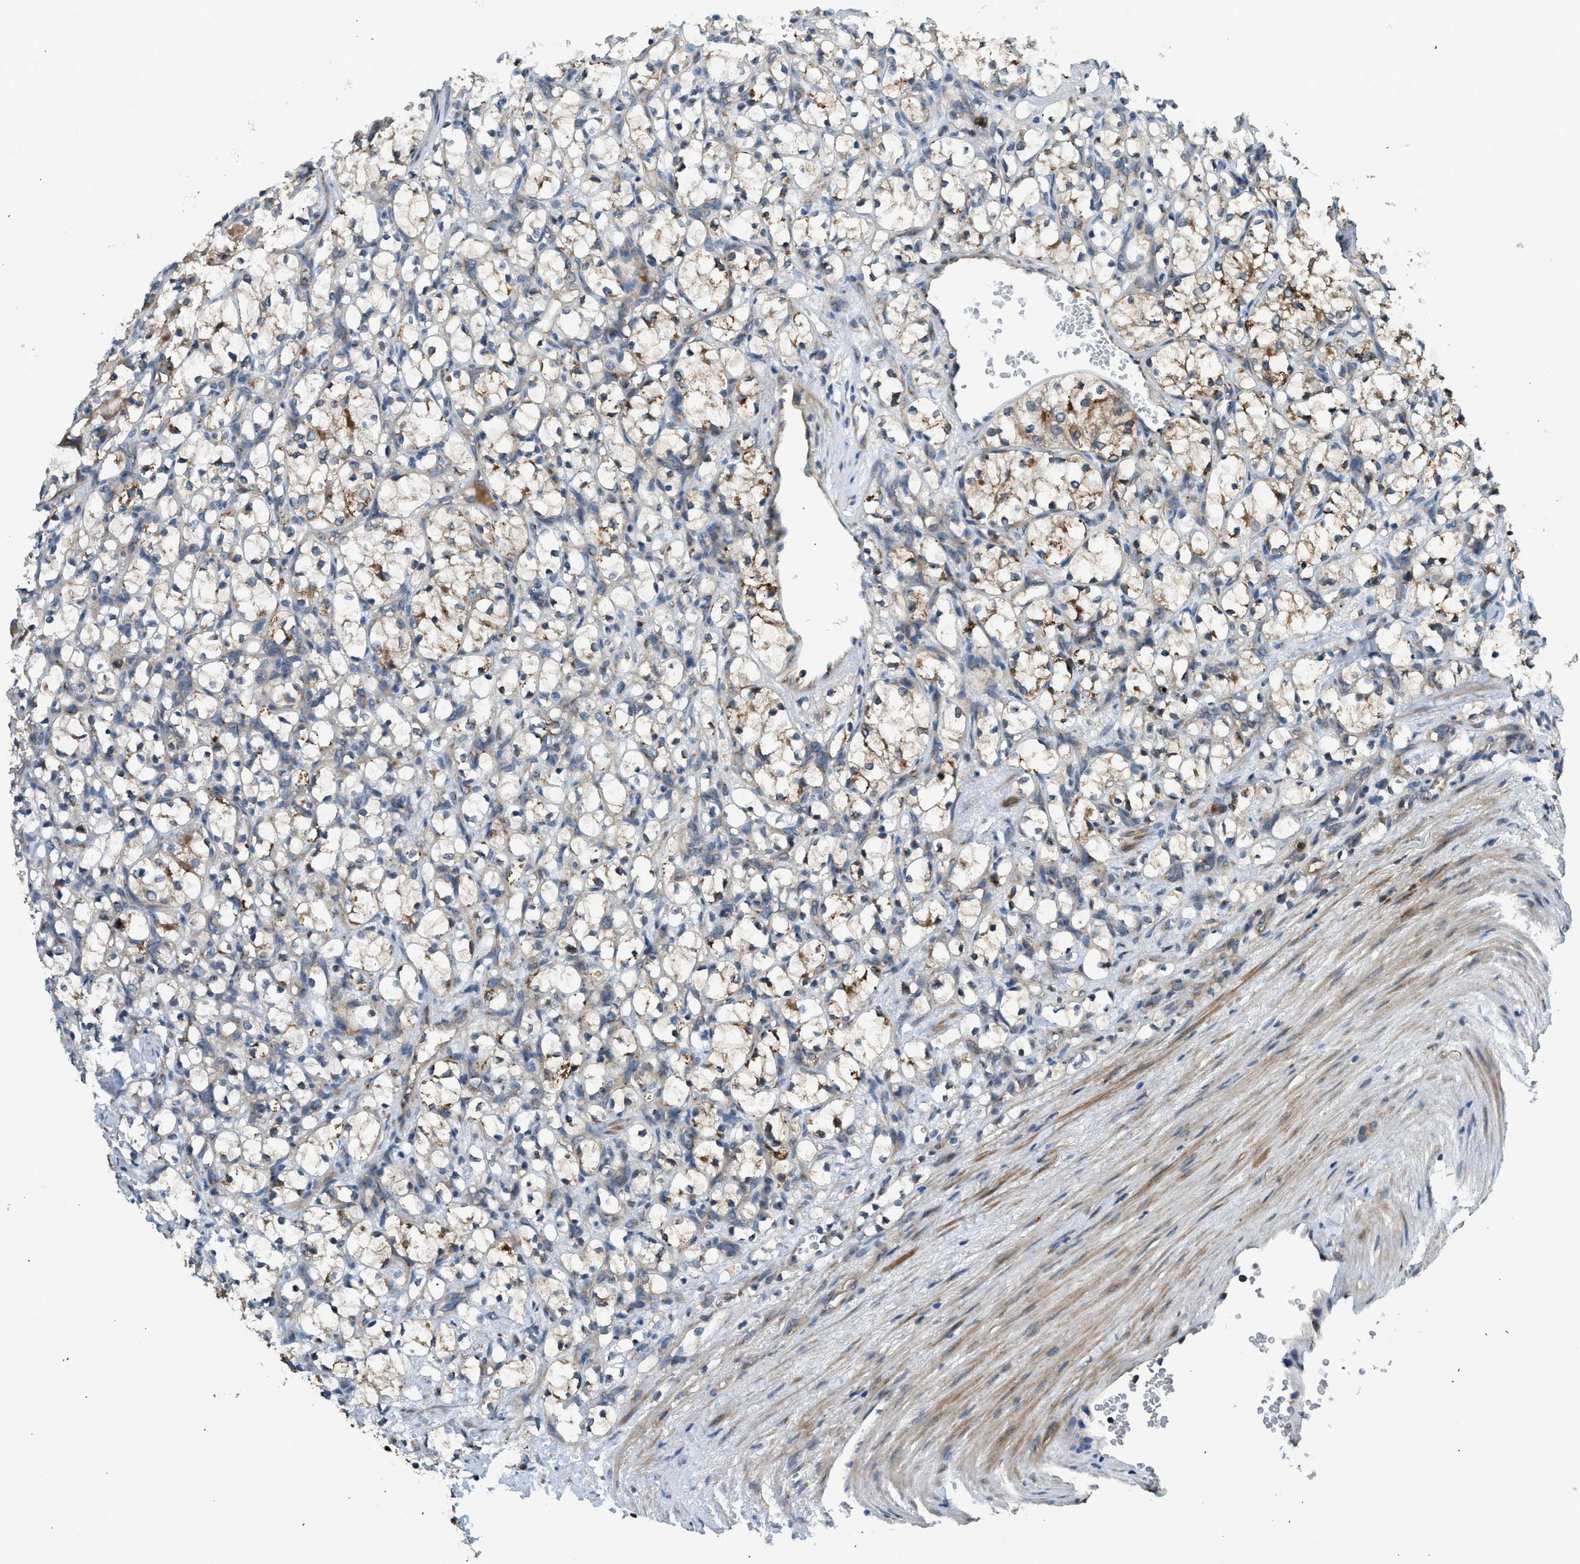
{"staining": {"intensity": "moderate", "quantity": "25%-75%", "location": "cytoplasmic/membranous"}, "tissue": "renal cancer", "cell_type": "Tumor cells", "image_type": "cancer", "snomed": [{"axis": "morphology", "description": "Adenocarcinoma, NOS"}, {"axis": "topography", "description": "Kidney"}], "caption": "Protein analysis of renal cancer (adenocarcinoma) tissue shows moderate cytoplasmic/membranous staining in approximately 25%-75% of tumor cells. The staining was performed using DAB, with brown indicating positive protein expression. Nuclei are stained blue with hematoxylin.", "gene": "STARD3", "patient": {"sex": "female", "age": 69}}